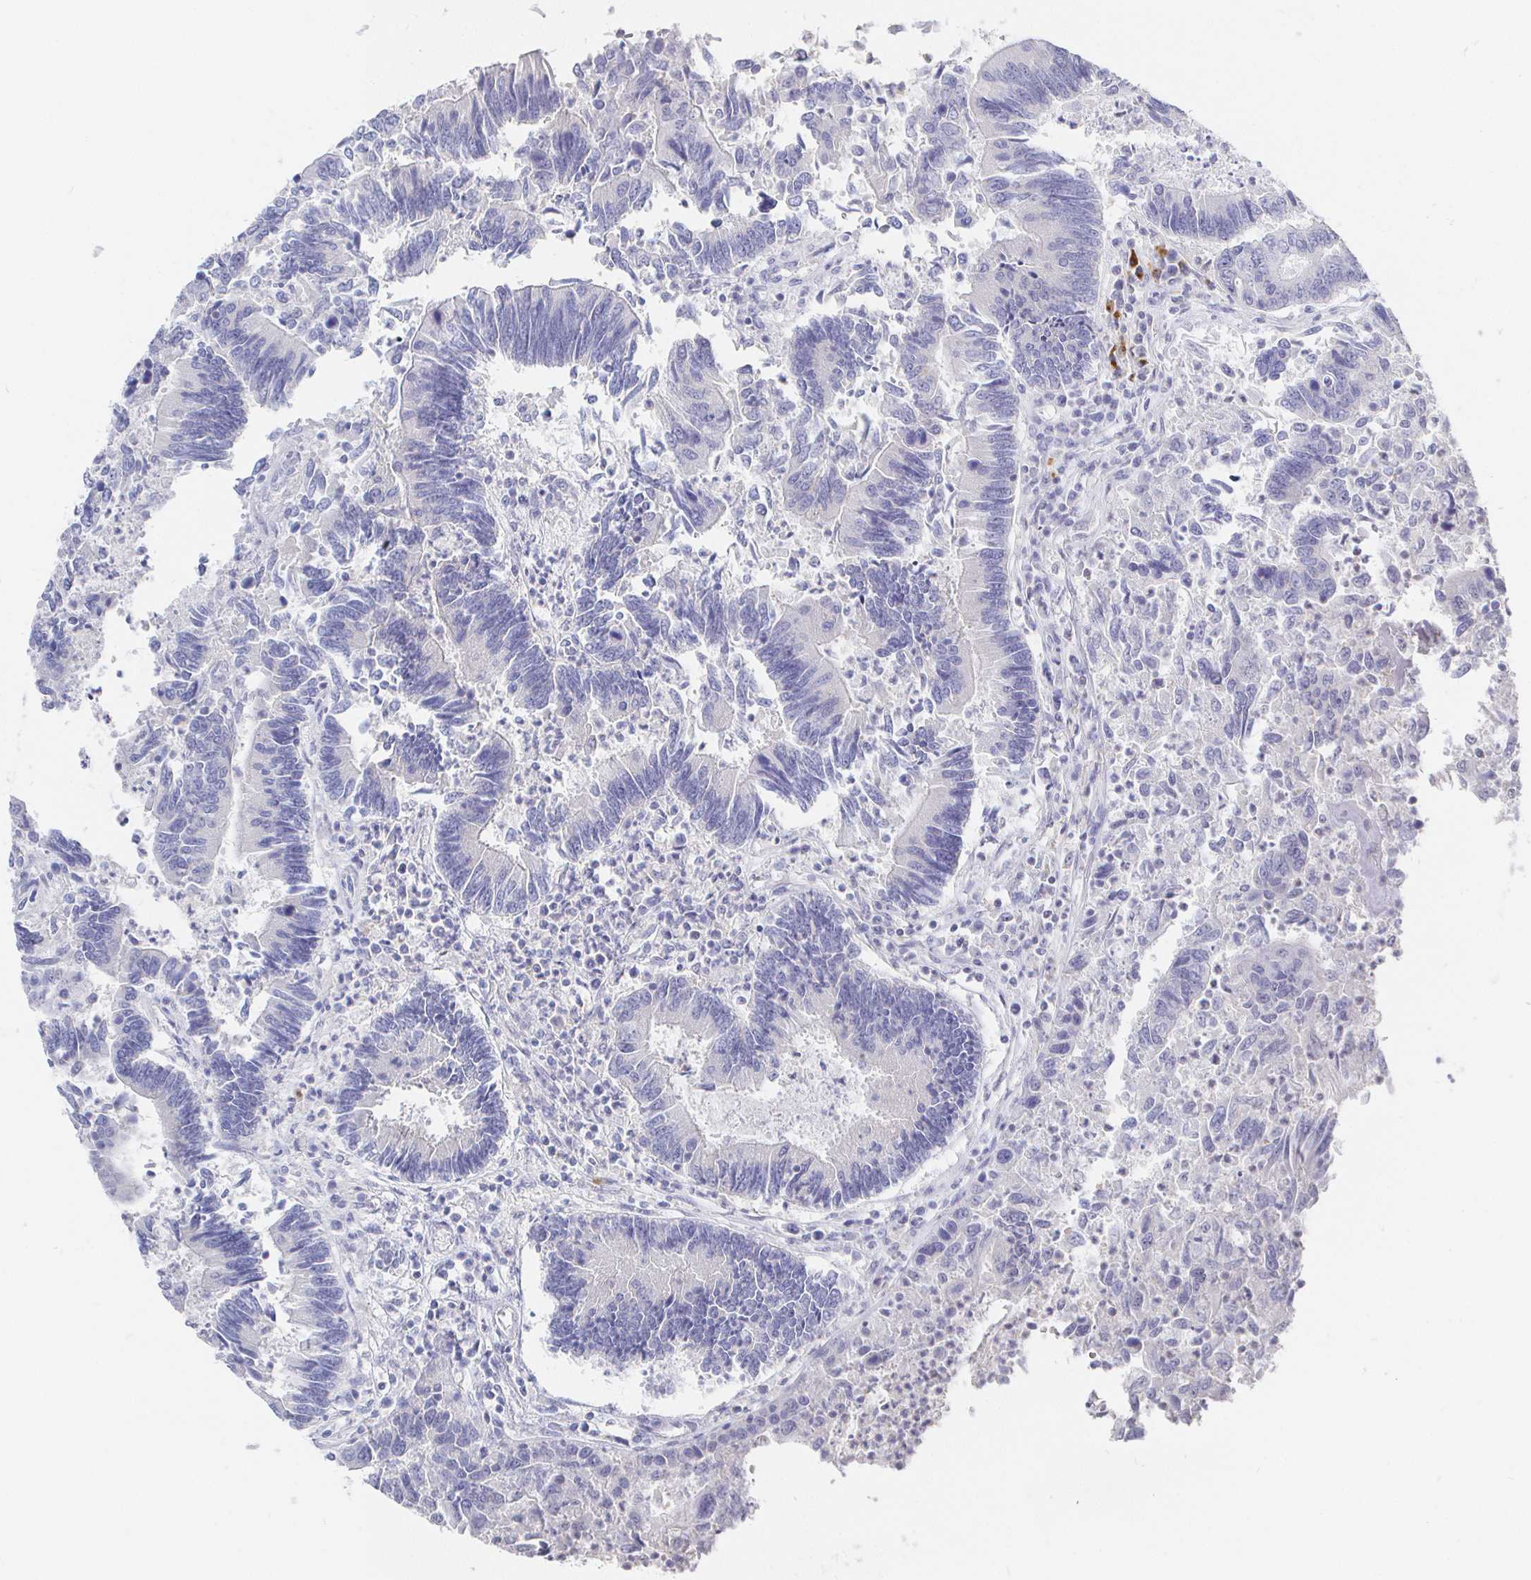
{"staining": {"intensity": "negative", "quantity": "none", "location": "none"}, "tissue": "colorectal cancer", "cell_type": "Tumor cells", "image_type": "cancer", "snomed": [{"axis": "morphology", "description": "Adenocarcinoma, NOS"}, {"axis": "topography", "description": "Colon"}], "caption": "There is no significant staining in tumor cells of adenocarcinoma (colorectal).", "gene": "LRRC23", "patient": {"sex": "female", "age": 67}}